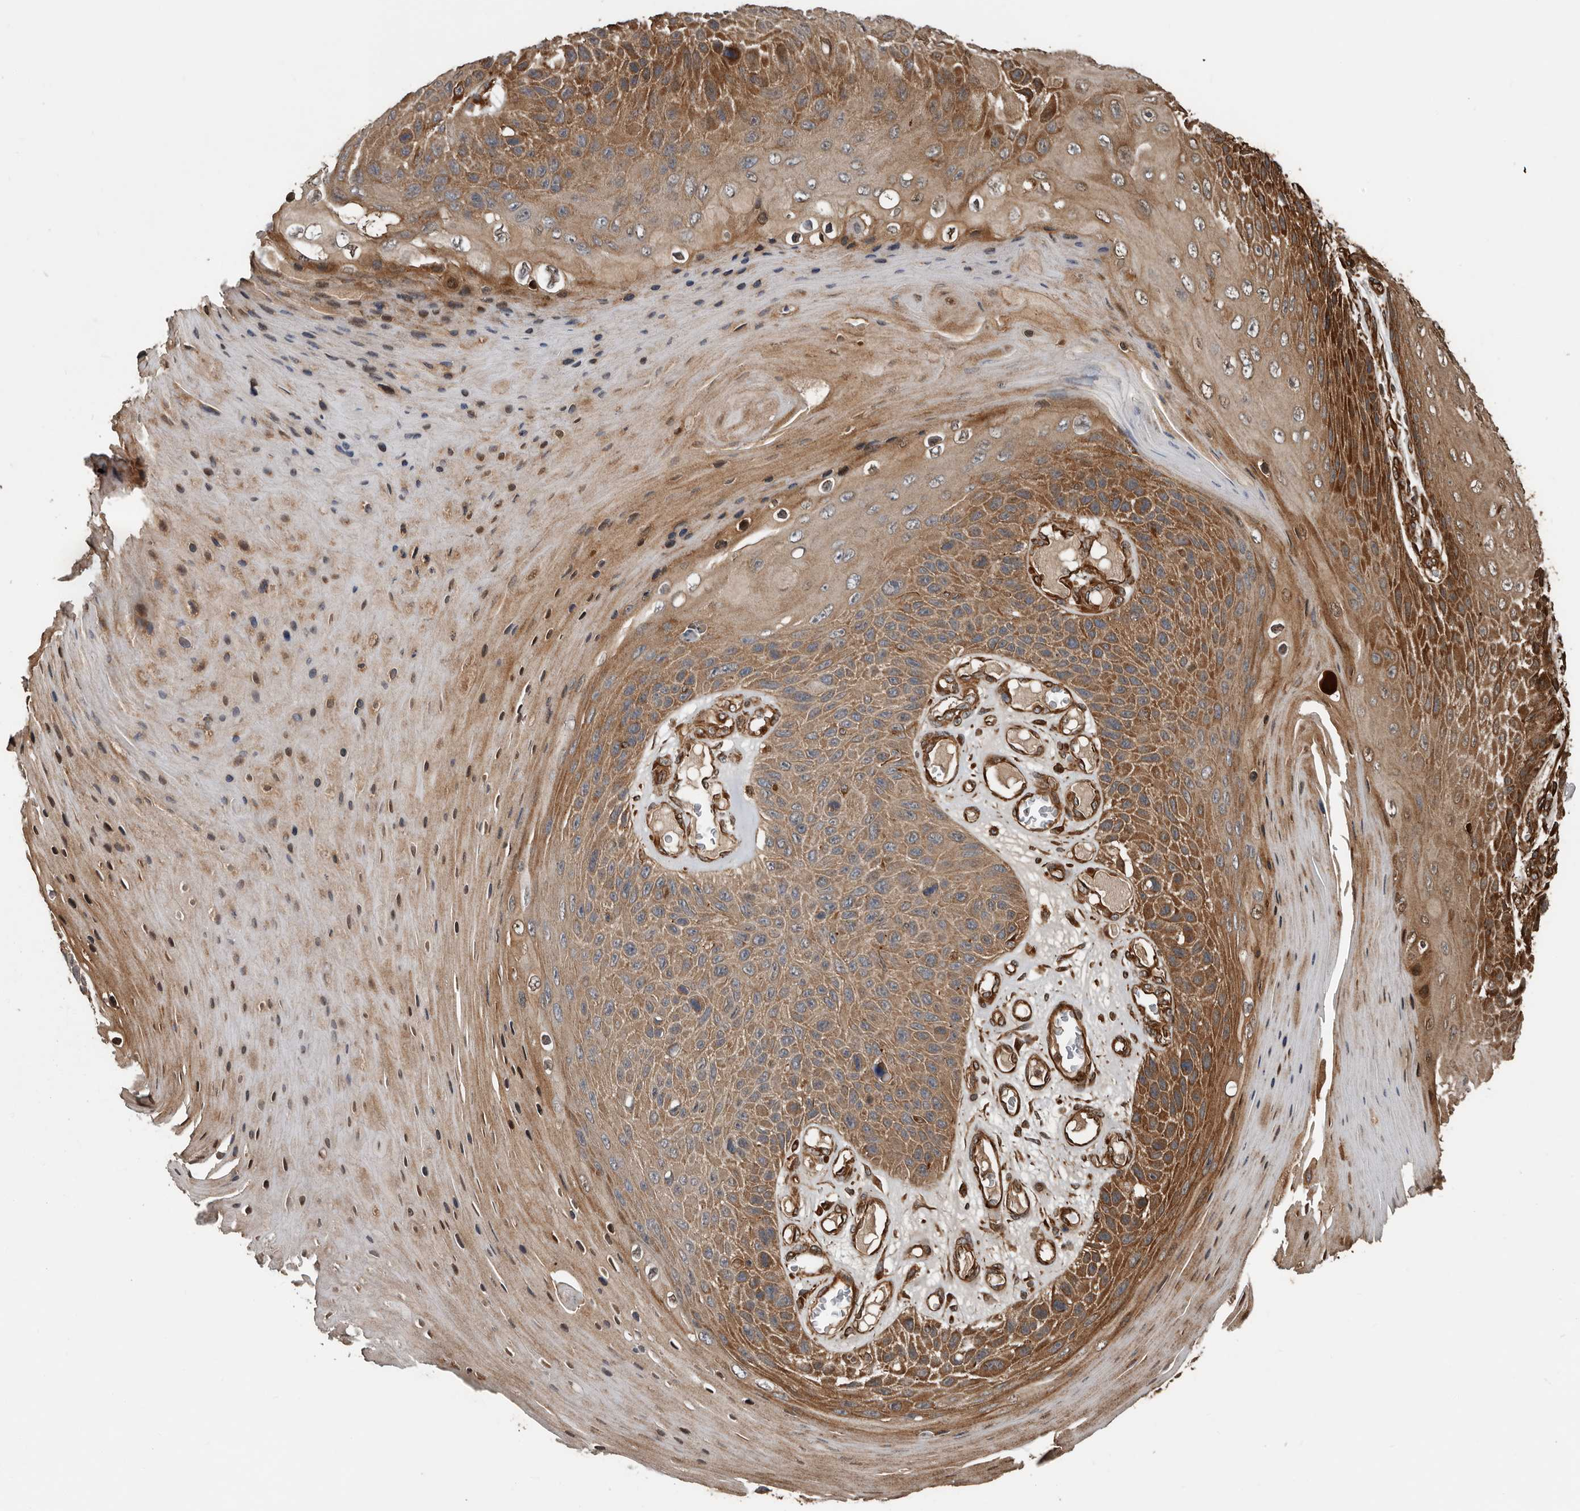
{"staining": {"intensity": "moderate", "quantity": ">75%", "location": "cytoplasmic/membranous"}, "tissue": "skin cancer", "cell_type": "Tumor cells", "image_type": "cancer", "snomed": [{"axis": "morphology", "description": "Squamous cell carcinoma, NOS"}, {"axis": "topography", "description": "Skin"}], "caption": "Skin cancer stained with DAB immunohistochemistry reveals medium levels of moderate cytoplasmic/membranous expression in approximately >75% of tumor cells.", "gene": "YOD1", "patient": {"sex": "female", "age": 88}}